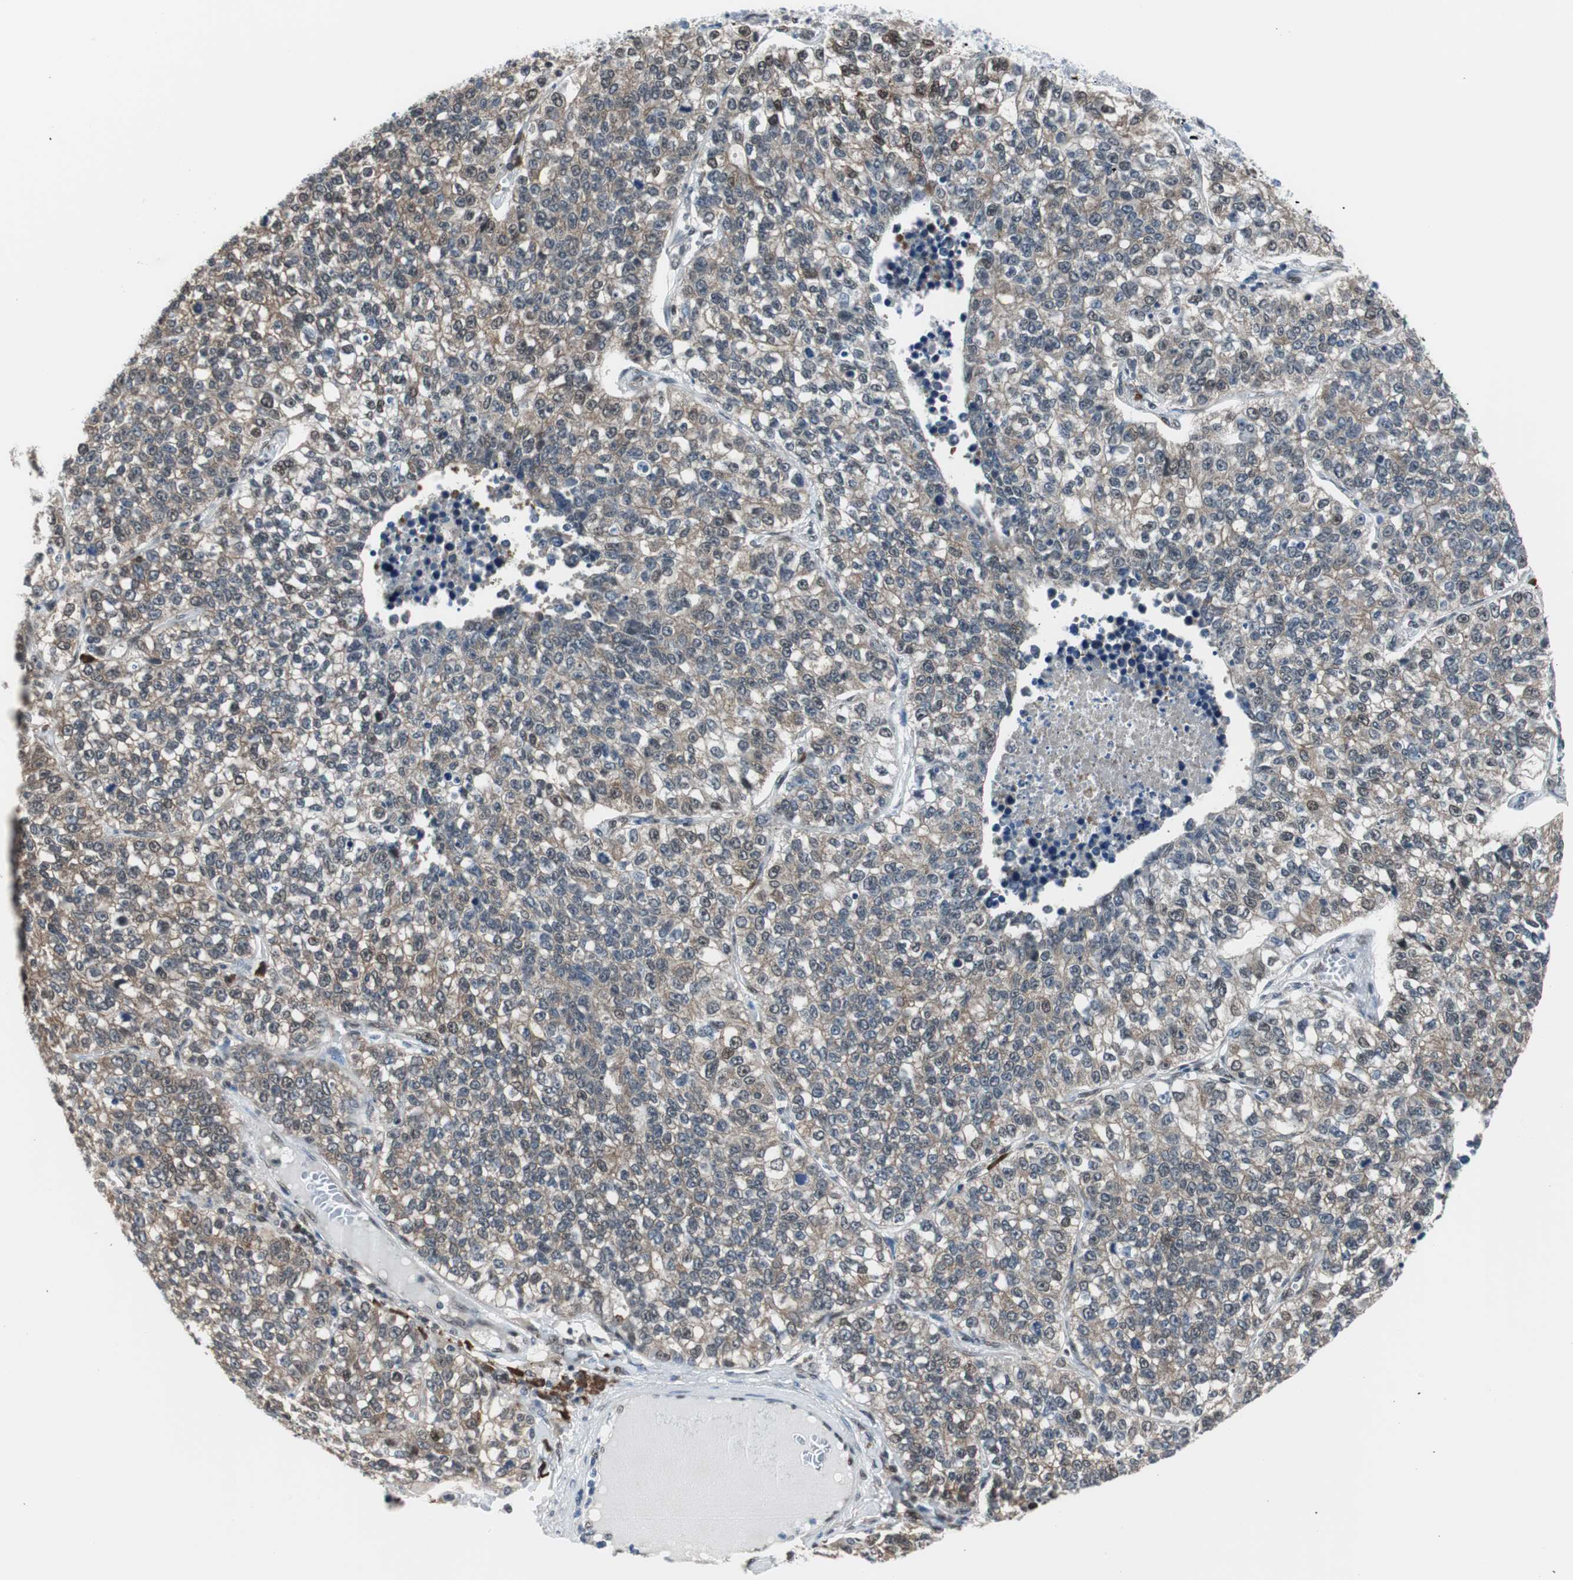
{"staining": {"intensity": "weak", "quantity": ">75%", "location": "cytoplasmic/membranous"}, "tissue": "lung cancer", "cell_type": "Tumor cells", "image_type": "cancer", "snomed": [{"axis": "morphology", "description": "Adenocarcinoma, NOS"}, {"axis": "topography", "description": "Lung"}], "caption": "Immunohistochemistry (IHC) image of neoplastic tissue: human adenocarcinoma (lung) stained using IHC shows low levels of weak protein expression localized specifically in the cytoplasmic/membranous of tumor cells, appearing as a cytoplasmic/membranous brown color.", "gene": "VCP", "patient": {"sex": "male", "age": 49}}